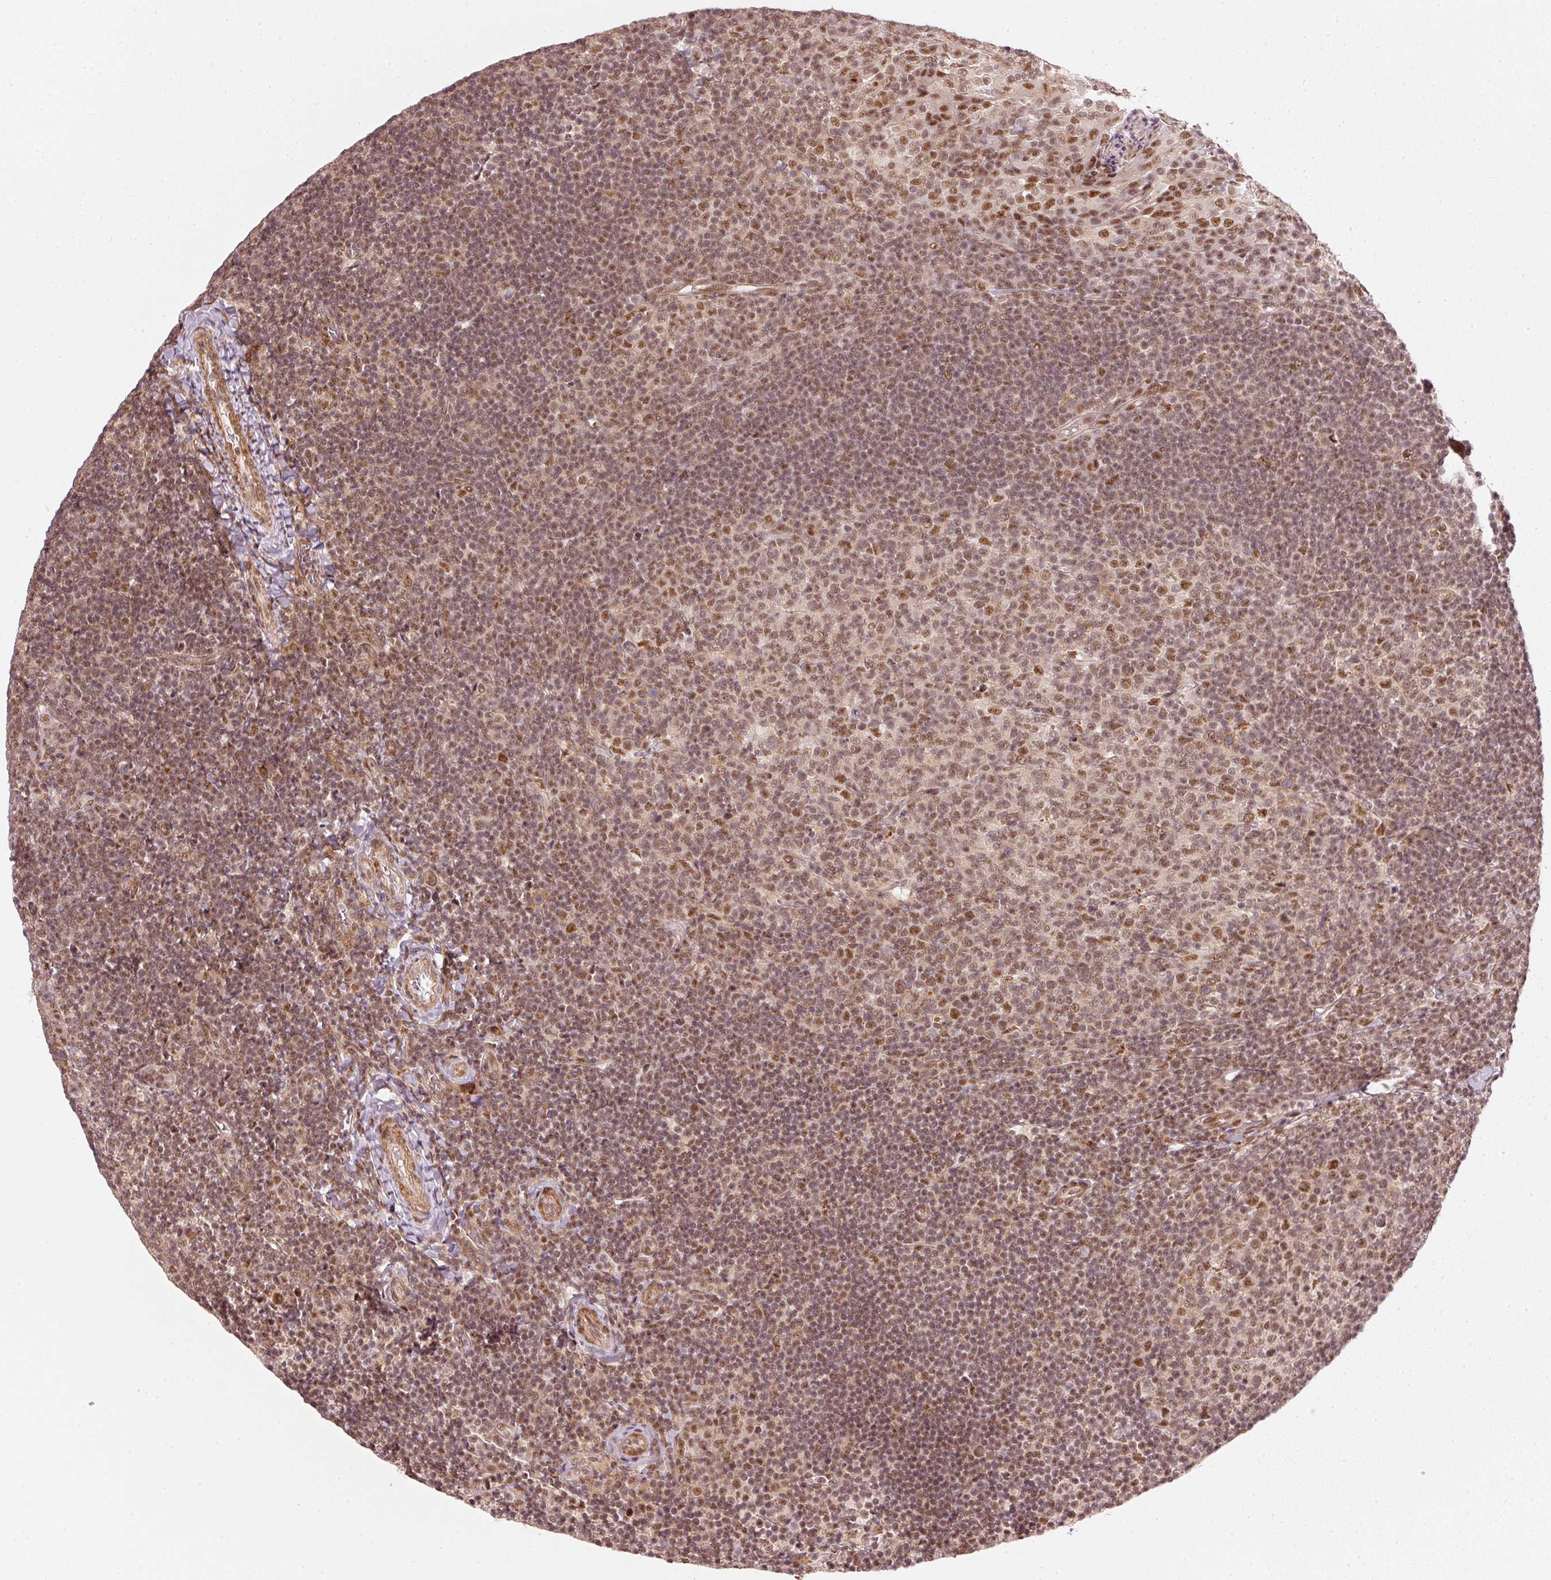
{"staining": {"intensity": "moderate", "quantity": ">75%", "location": "nuclear"}, "tissue": "tonsil", "cell_type": "Germinal center cells", "image_type": "normal", "snomed": [{"axis": "morphology", "description": "Normal tissue, NOS"}, {"axis": "topography", "description": "Tonsil"}], "caption": "Immunohistochemical staining of unremarkable human tonsil exhibits moderate nuclear protein positivity in approximately >75% of germinal center cells. Using DAB (brown) and hematoxylin (blue) stains, captured at high magnification using brightfield microscopy.", "gene": "THOC6", "patient": {"sex": "female", "age": 10}}